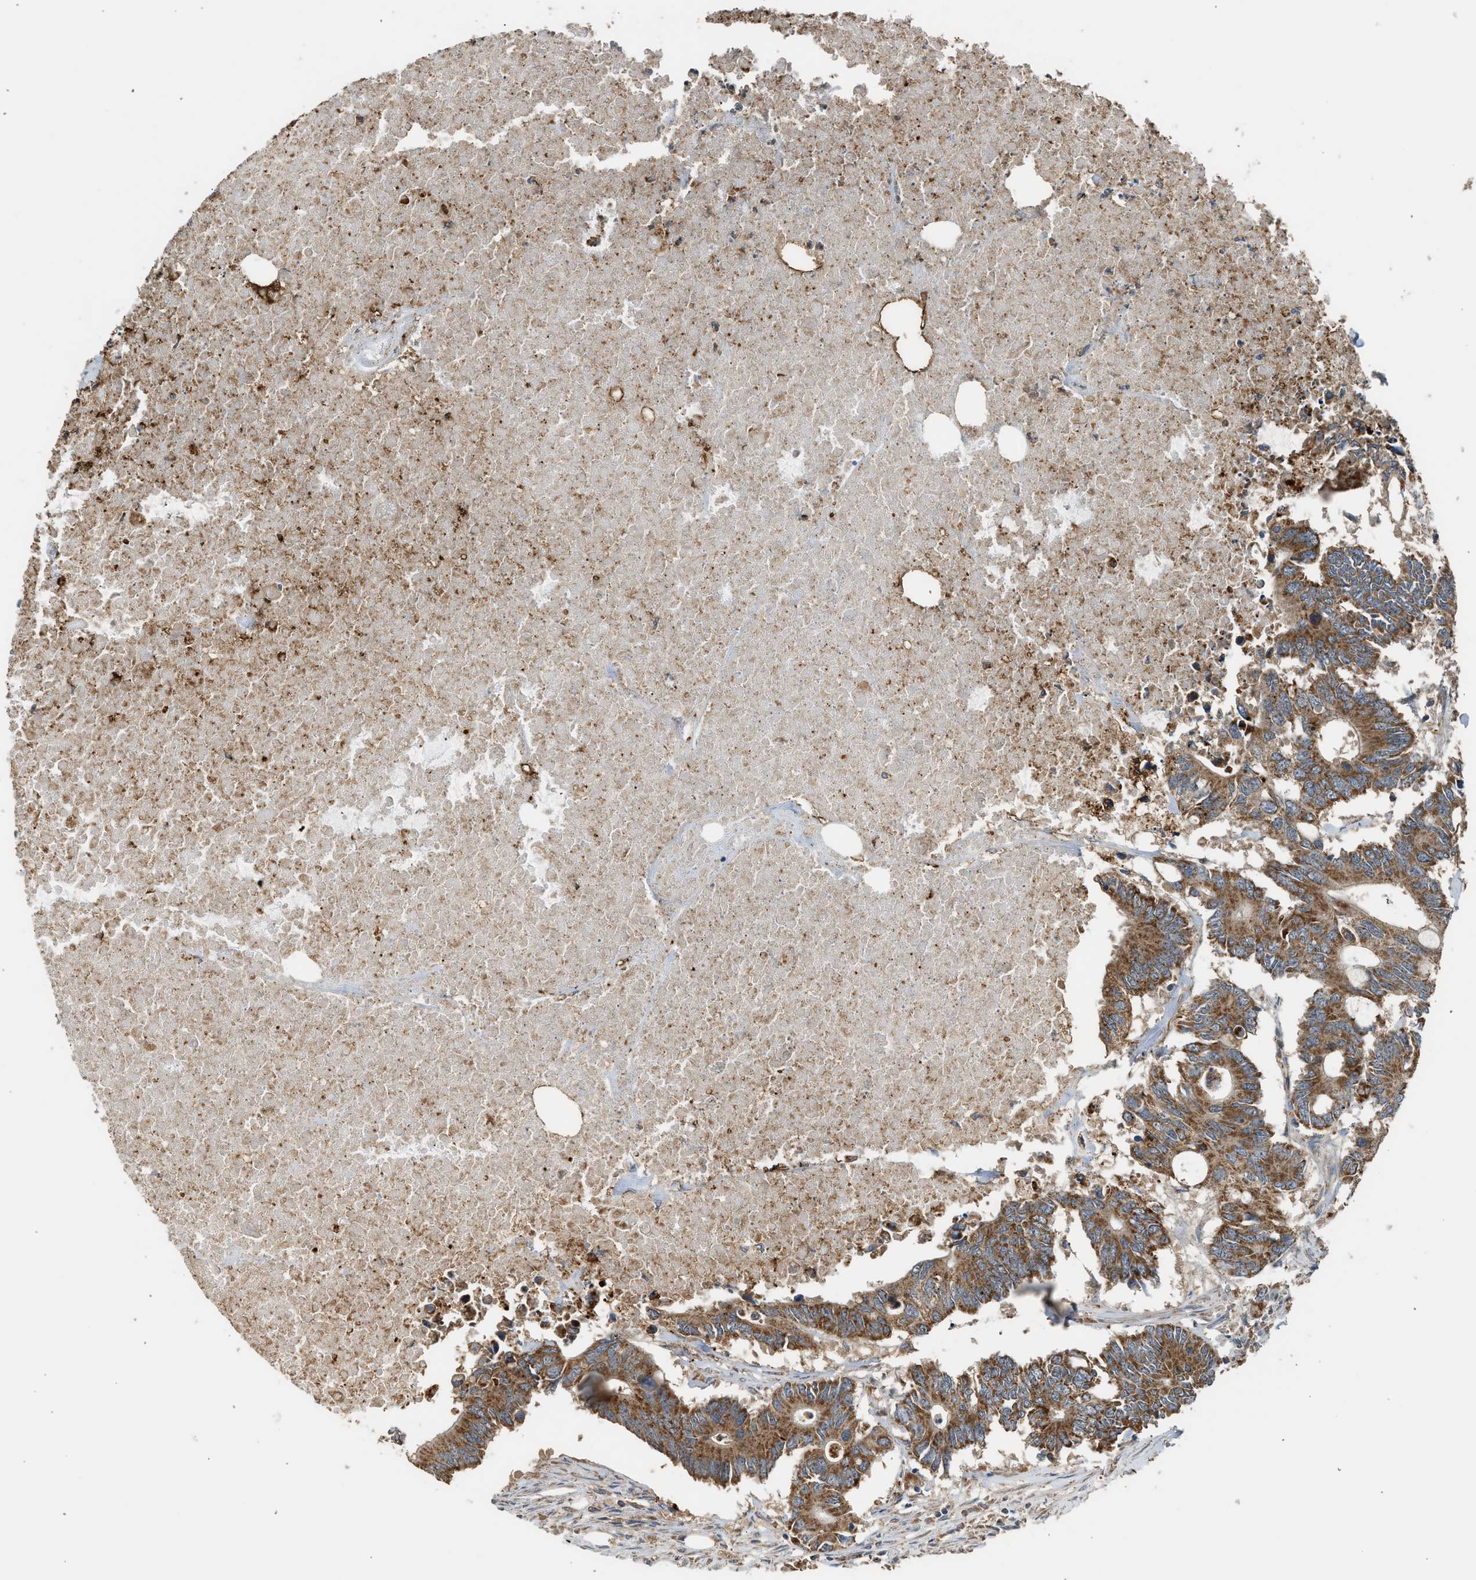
{"staining": {"intensity": "strong", "quantity": ">75%", "location": "cytoplasmic/membranous"}, "tissue": "colorectal cancer", "cell_type": "Tumor cells", "image_type": "cancer", "snomed": [{"axis": "morphology", "description": "Adenocarcinoma, NOS"}, {"axis": "topography", "description": "Colon"}], "caption": "Immunohistochemistry of human colorectal cancer (adenocarcinoma) shows high levels of strong cytoplasmic/membranous expression in about >75% of tumor cells.", "gene": "STARD3", "patient": {"sex": "male", "age": 71}}